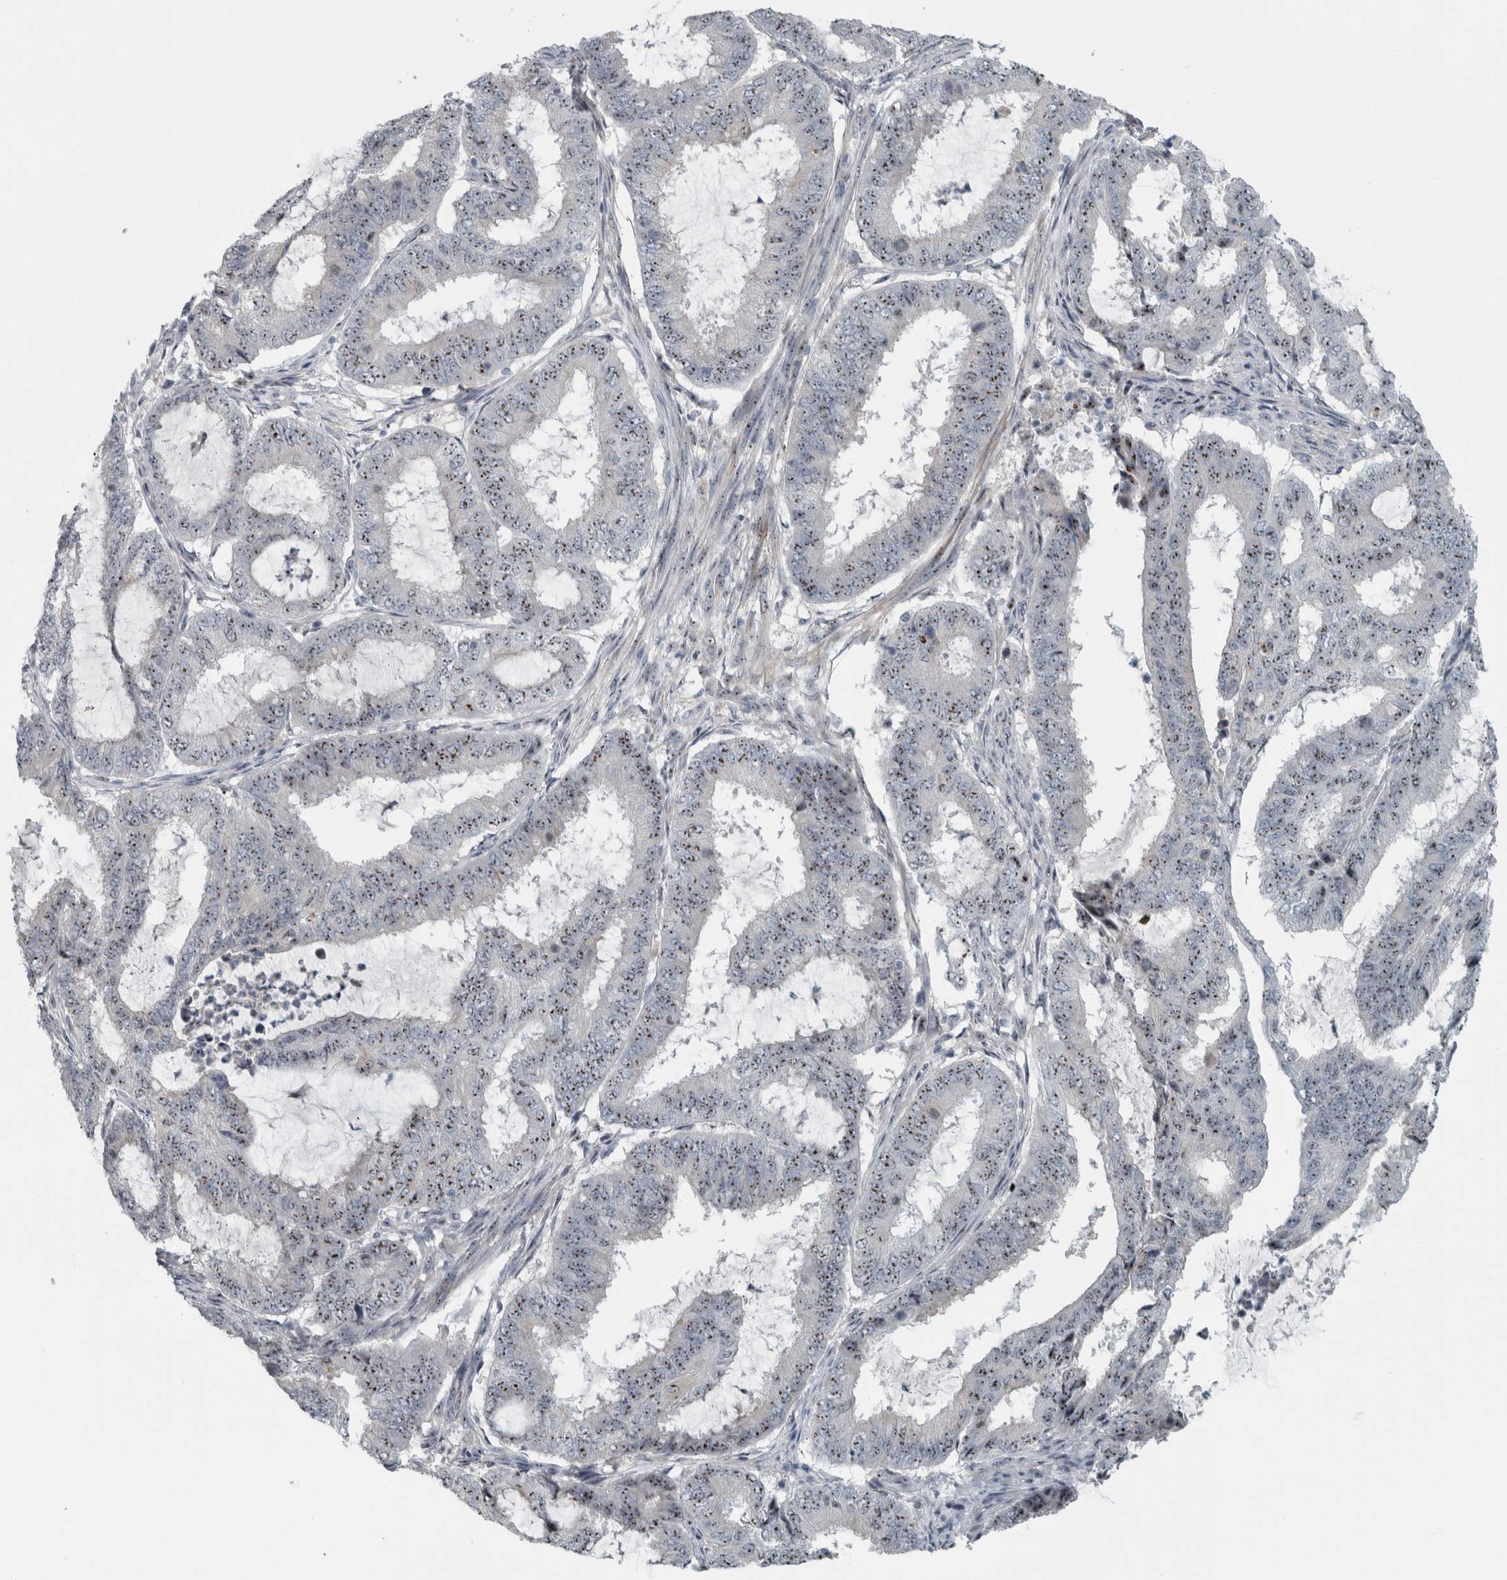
{"staining": {"intensity": "weak", "quantity": ">75%", "location": "nuclear"}, "tissue": "endometrial cancer", "cell_type": "Tumor cells", "image_type": "cancer", "snomed": [{"axis": "morphology", "description": "Adenocarcinoma, NOS"}, {"axis": "topography", "description": "Endometrium"}], "caption": "Endometrial cancer (adenocarcinoma) tissue demonstrates weak nuclear positivity in about >75% of tumor cells Ihc stains the protein of interest in brown and the nuclei are stained blue.", "gene": "UTP6", "patient": {"sex": "female", "age": 51}}